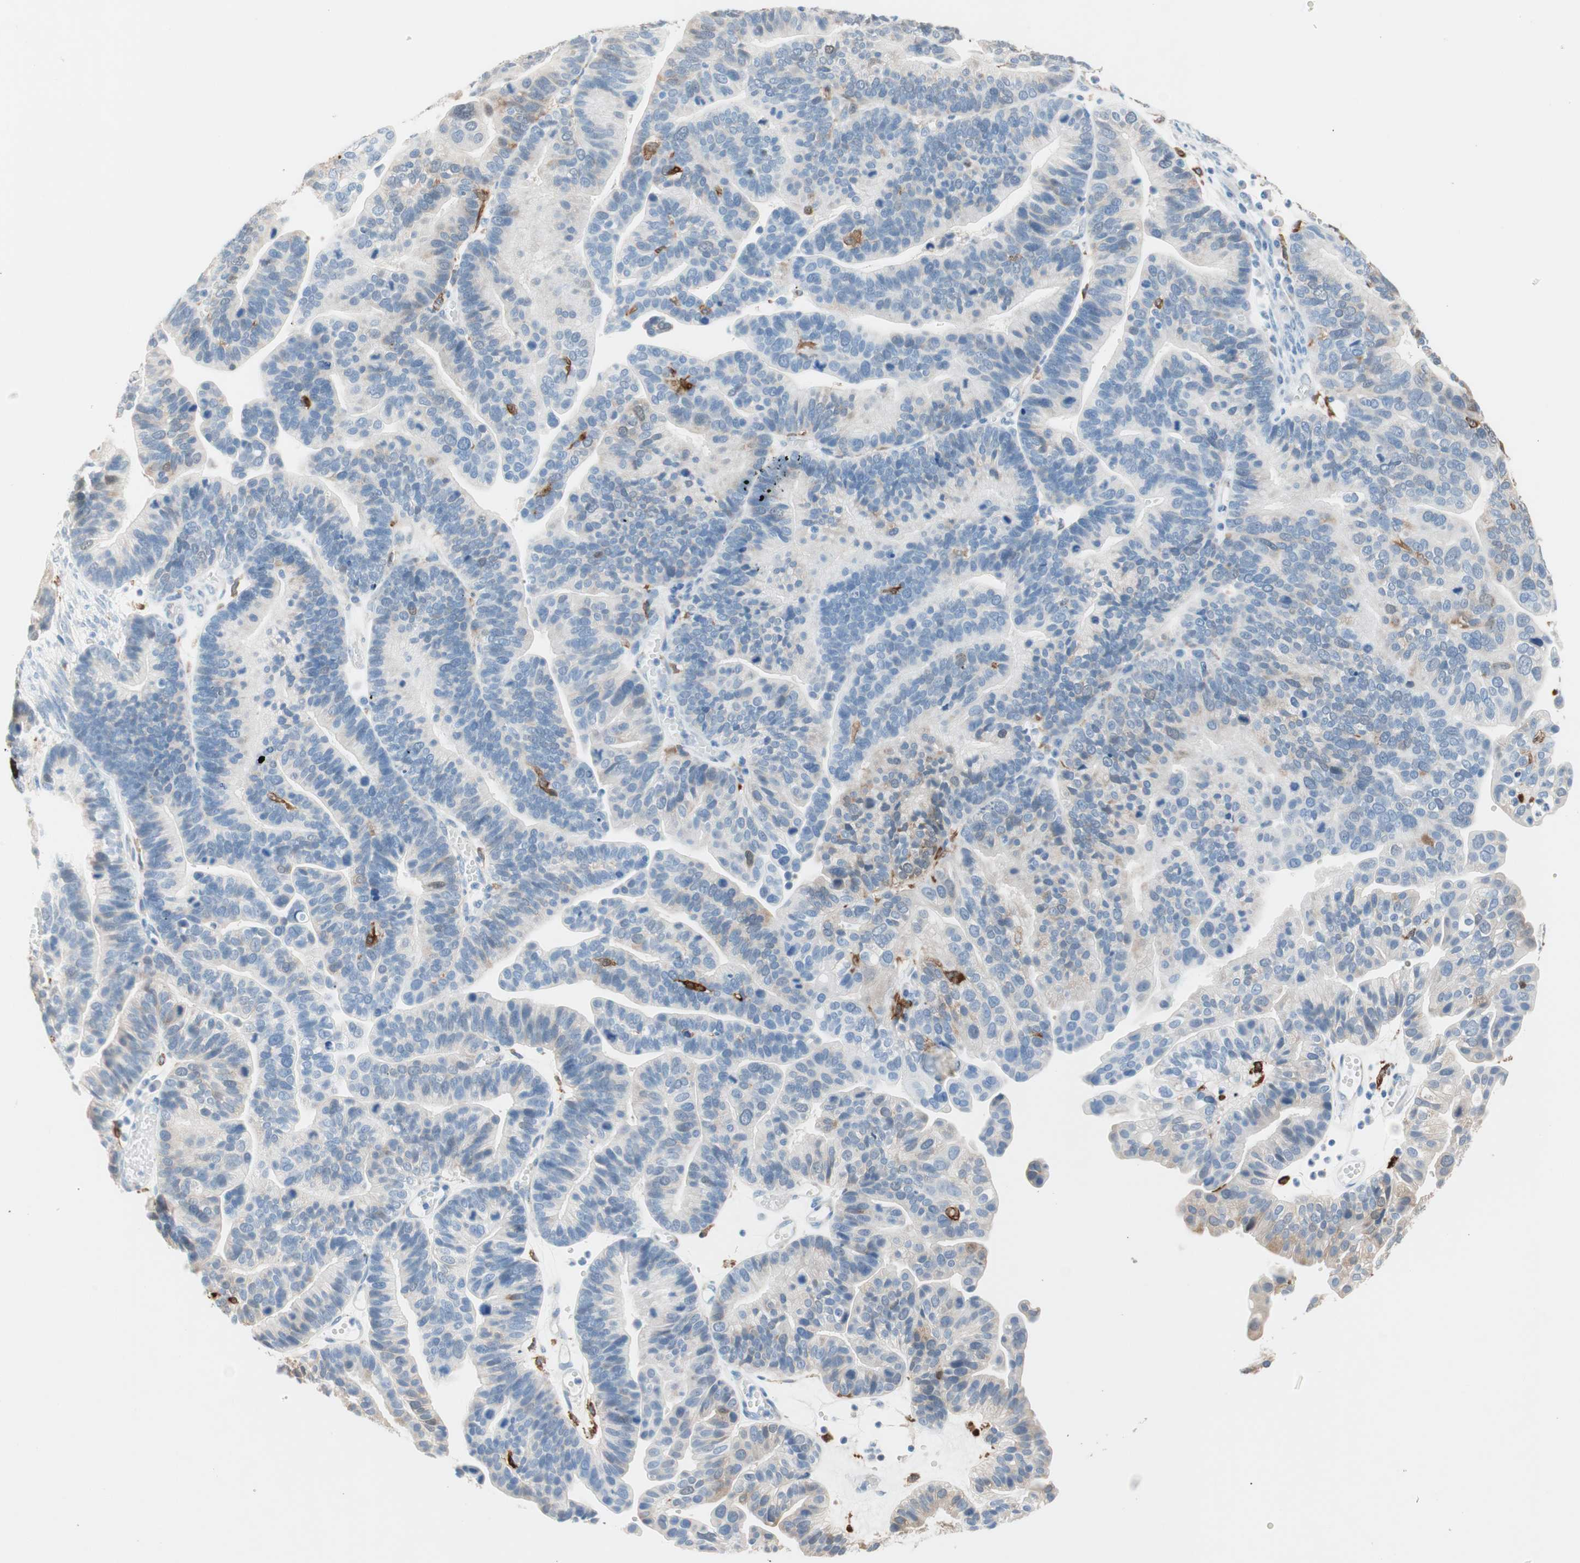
{"staining": {"intensity": "weak", "quantity": "<25%", "location": "cytoplasmic/membranous"}, "tissue": "ovarian cancer", "cell_type": "Tumor cells", "image_type": "cancer", "snomed": [{"axis": "morphology", "description": "Cystadenocarcinoma, serous, NOS"}, {"axis": "topography", "description": "Ovary"}], "caption": "A histopathology image of human ovarian cancer (serous cystadenocarcinoma) is negative for staining in tumor cells. Nuclei are stained in blue.", "gene": "GLUL", "patient": {"sex": "female", "age": 56}}